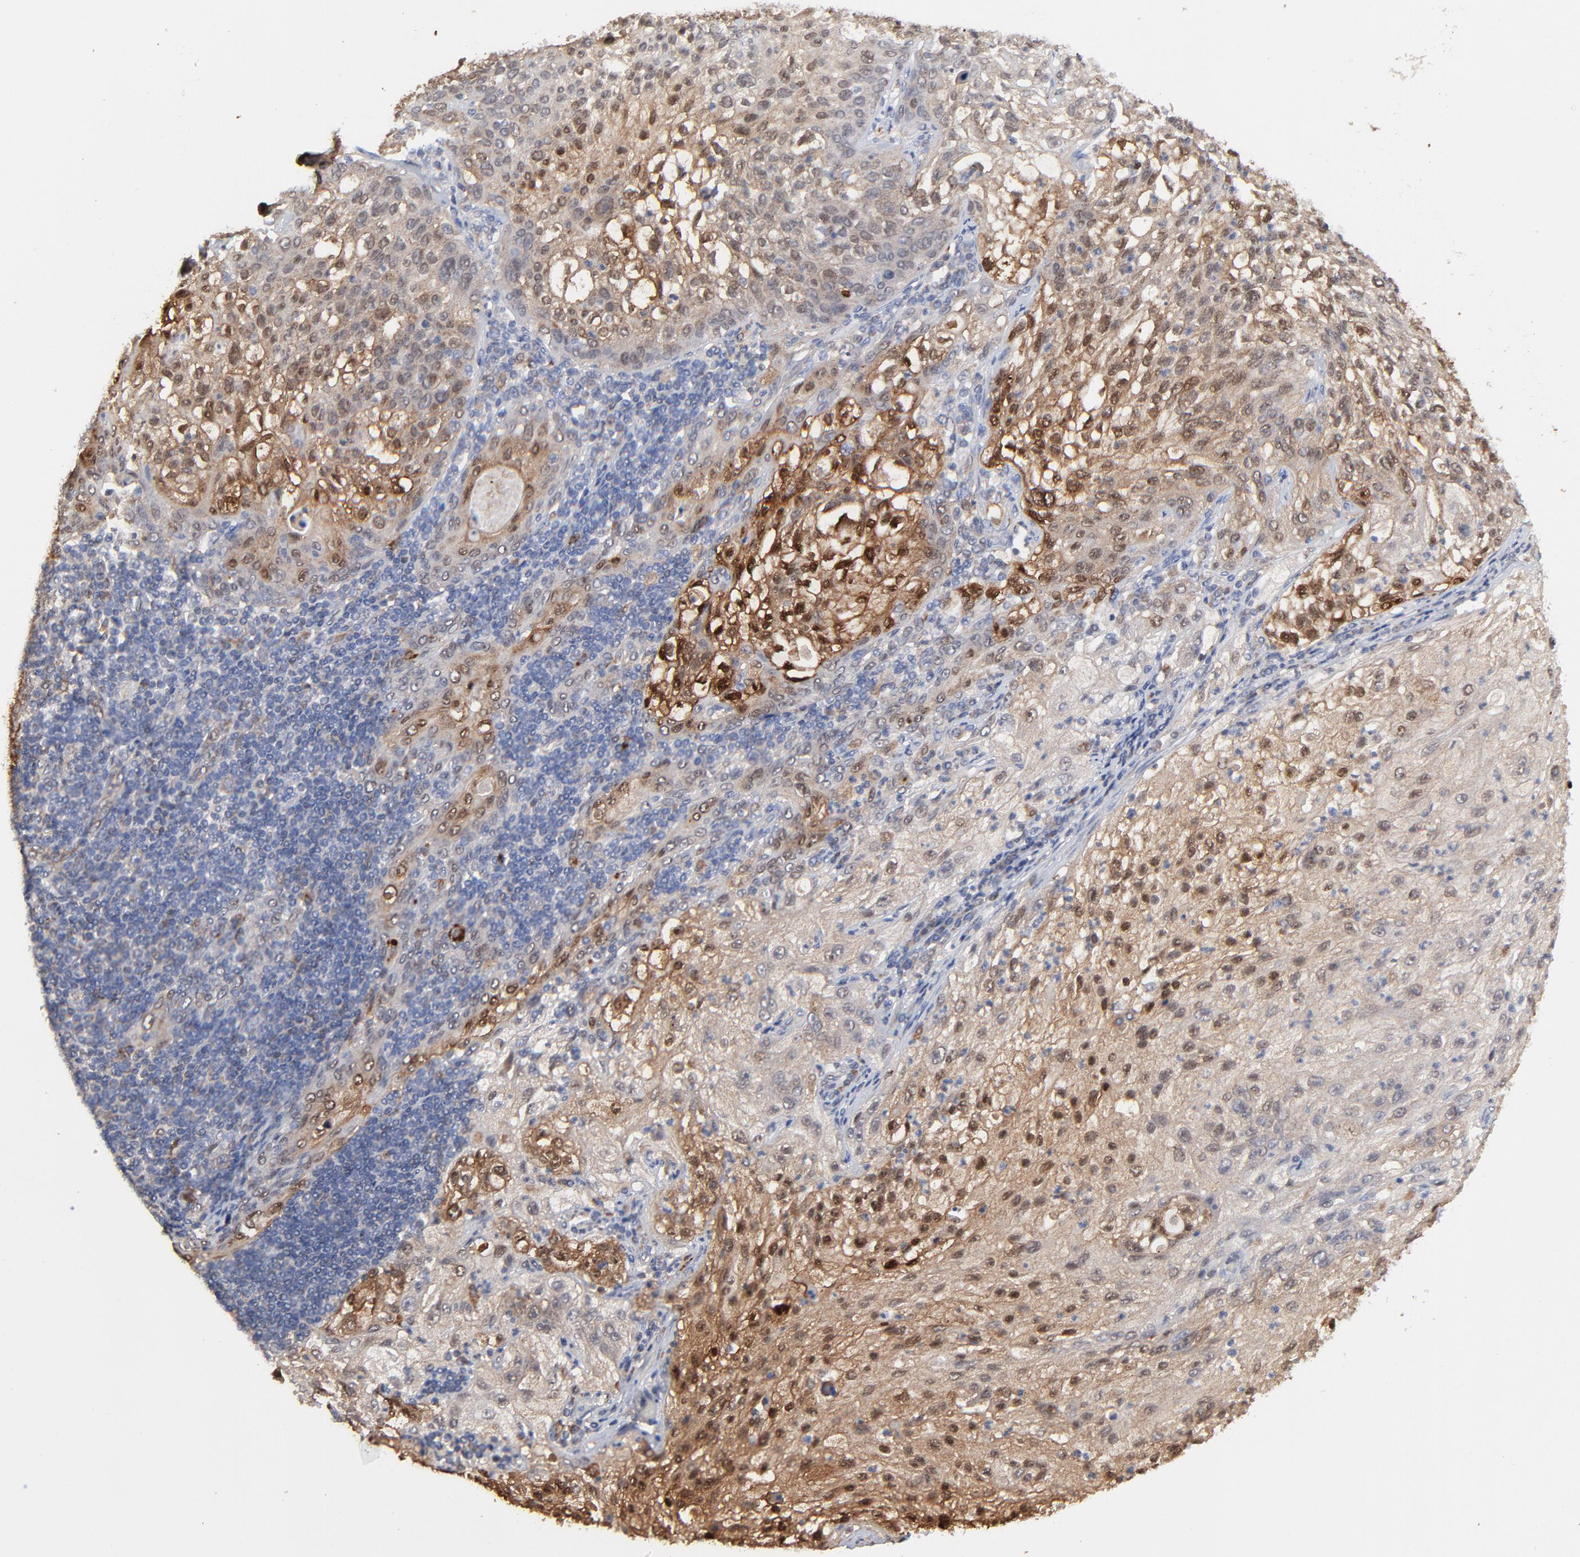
{"staining": {"intensity": "moderate", "quantity": "25%-75%", "location": "cytoplasmic/membranous"}, "tissue": "lung cancer", "cell_type": "Tumor cells", "image_type": "cancer", "snomed": [{"axis": "morphology", "description": "Inflammation, NOS"}, {"axis": "morphology", "description": "Squamous cell carcinoma, NOS"}, {"axis": "topography", "description": "Lymph node"}, {"axis": "topography", "description": "Soft tissue"}, {"axis": "topography", "description": "Lung"}], "caption": "A histopathology image of squamous cell carcinoma (lung) stained for a protein demonstrates moderate cytoplasmic/membranous brown staining in tumor cells.", "gene": "LGALS3", "patient": {"sex": "male", "age": 66}}